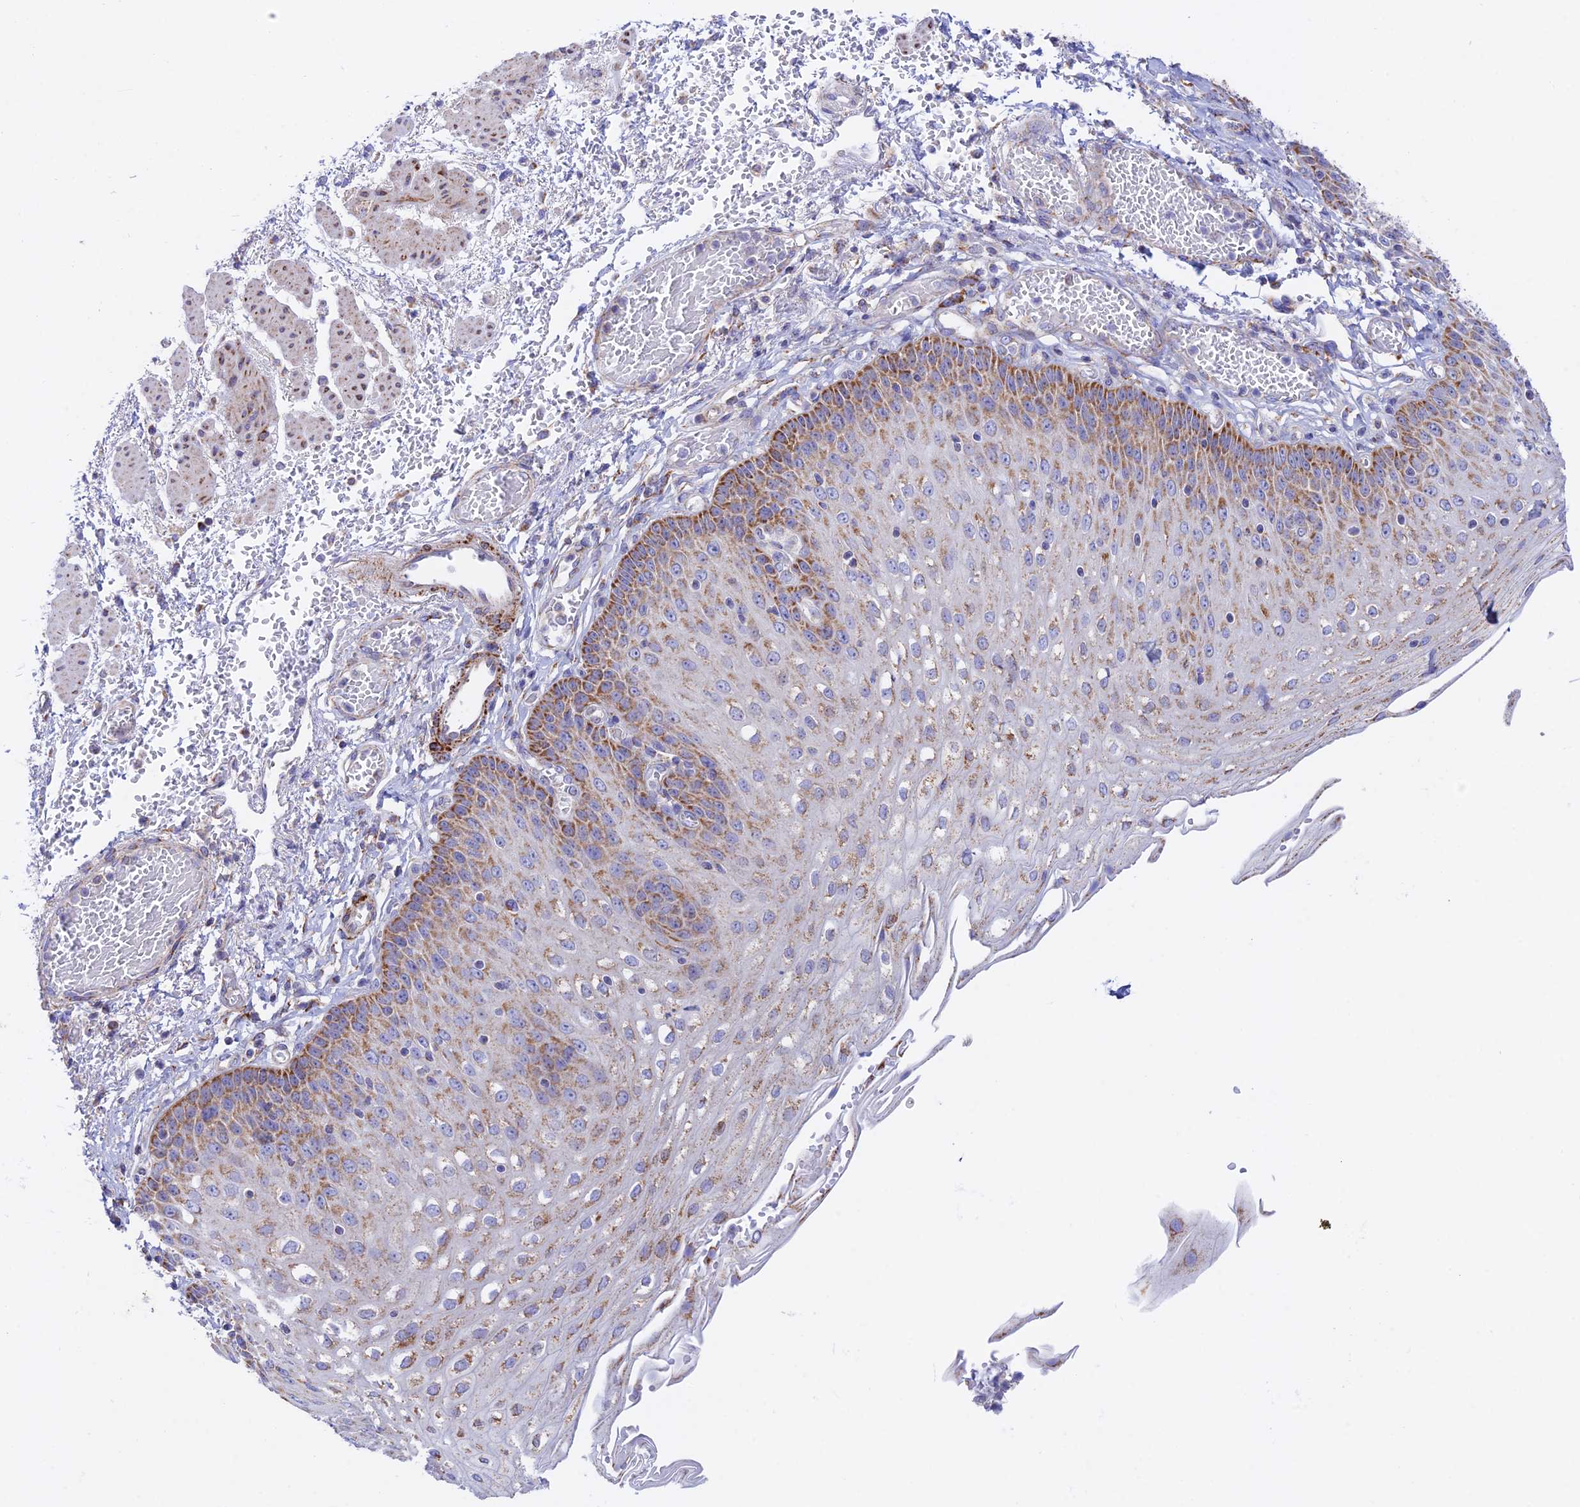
{"staining": {"intensity": "moderate", "quantity": "25%-75%", "location": "cytoplasmic/membranous"}, "tissue": "esophagus", "cell_type": "Squamous epithelial cells", "image_type": "normal", "snomed": [{"axis": "morphology", "description": "Normal tissue, NOS"}, {"axis": "topography", "description": "Esophagus"}], "caption": "DAB (3,3'-diaminobenzidine) immunohistochemical staining of benign human esophagus exhibits moderate cytoplasmic/membranous protein staining in approximately 25%-75% of squamous epithelial cells. (Stains: DAB in brown, nuclei in blue, Microscopy: brightfield microscopy at high magnification).", "gene": "HSDL2", "patient": {"sex": "male", "age": 81}}